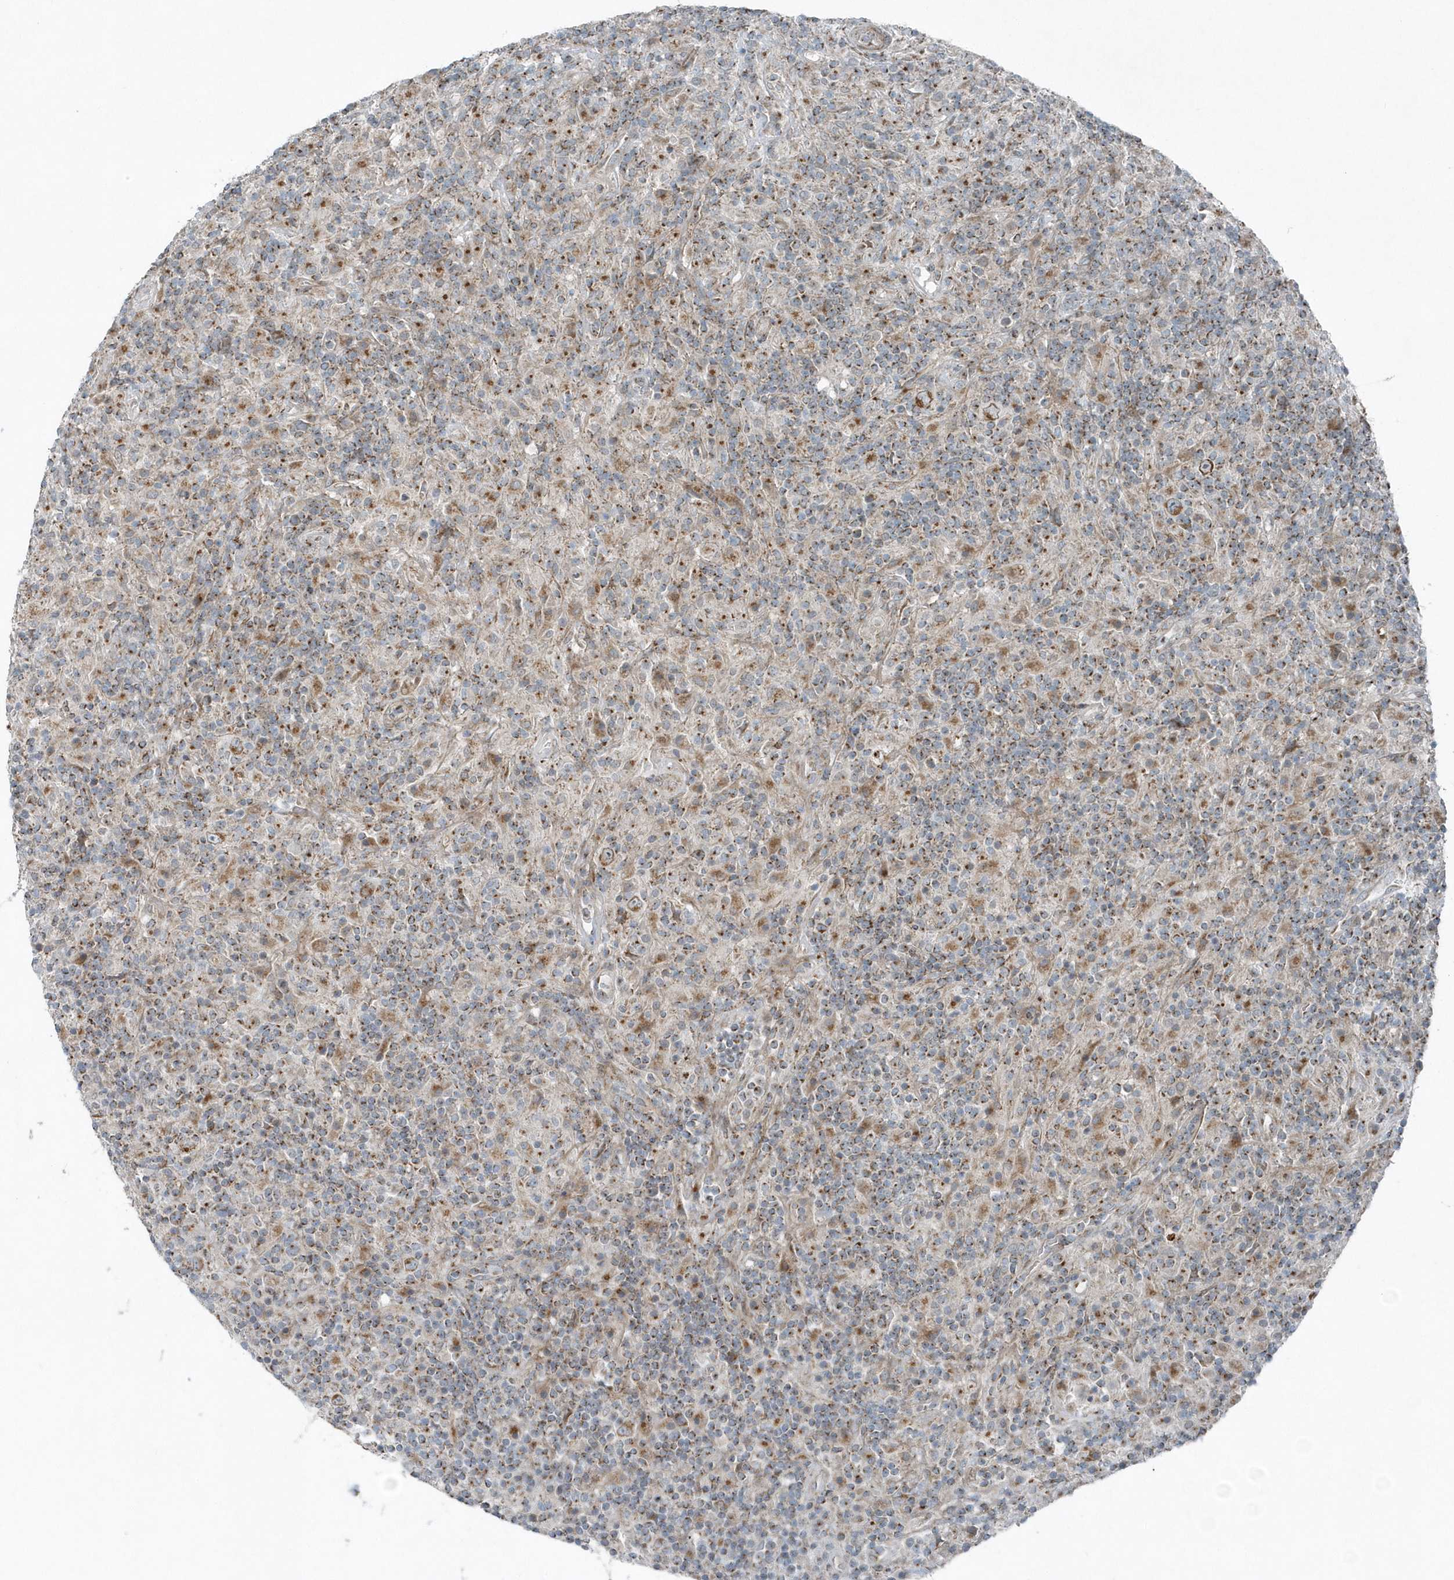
{"staining": {"intensity": "moderate", "quantity": ">75%", "location": "cytoplasmic/membranous"}, "tissue": "lymphoma", "cell_type": "Tumor cells", "image_type": "cancer", "snomed": [{"axis": "morphology", "description": "Hodgkin's disease, NOS"}, {"axis": "topography", "description": "Lymph node"}], "caption": "Human lymphoma stained for a protein (brown) exhibits moderate cytoplasmic/membranous positive positivity in about >75% of tumor cells.", "gene": "GCC2", "patient": {"sex": "male", "age": 70}}